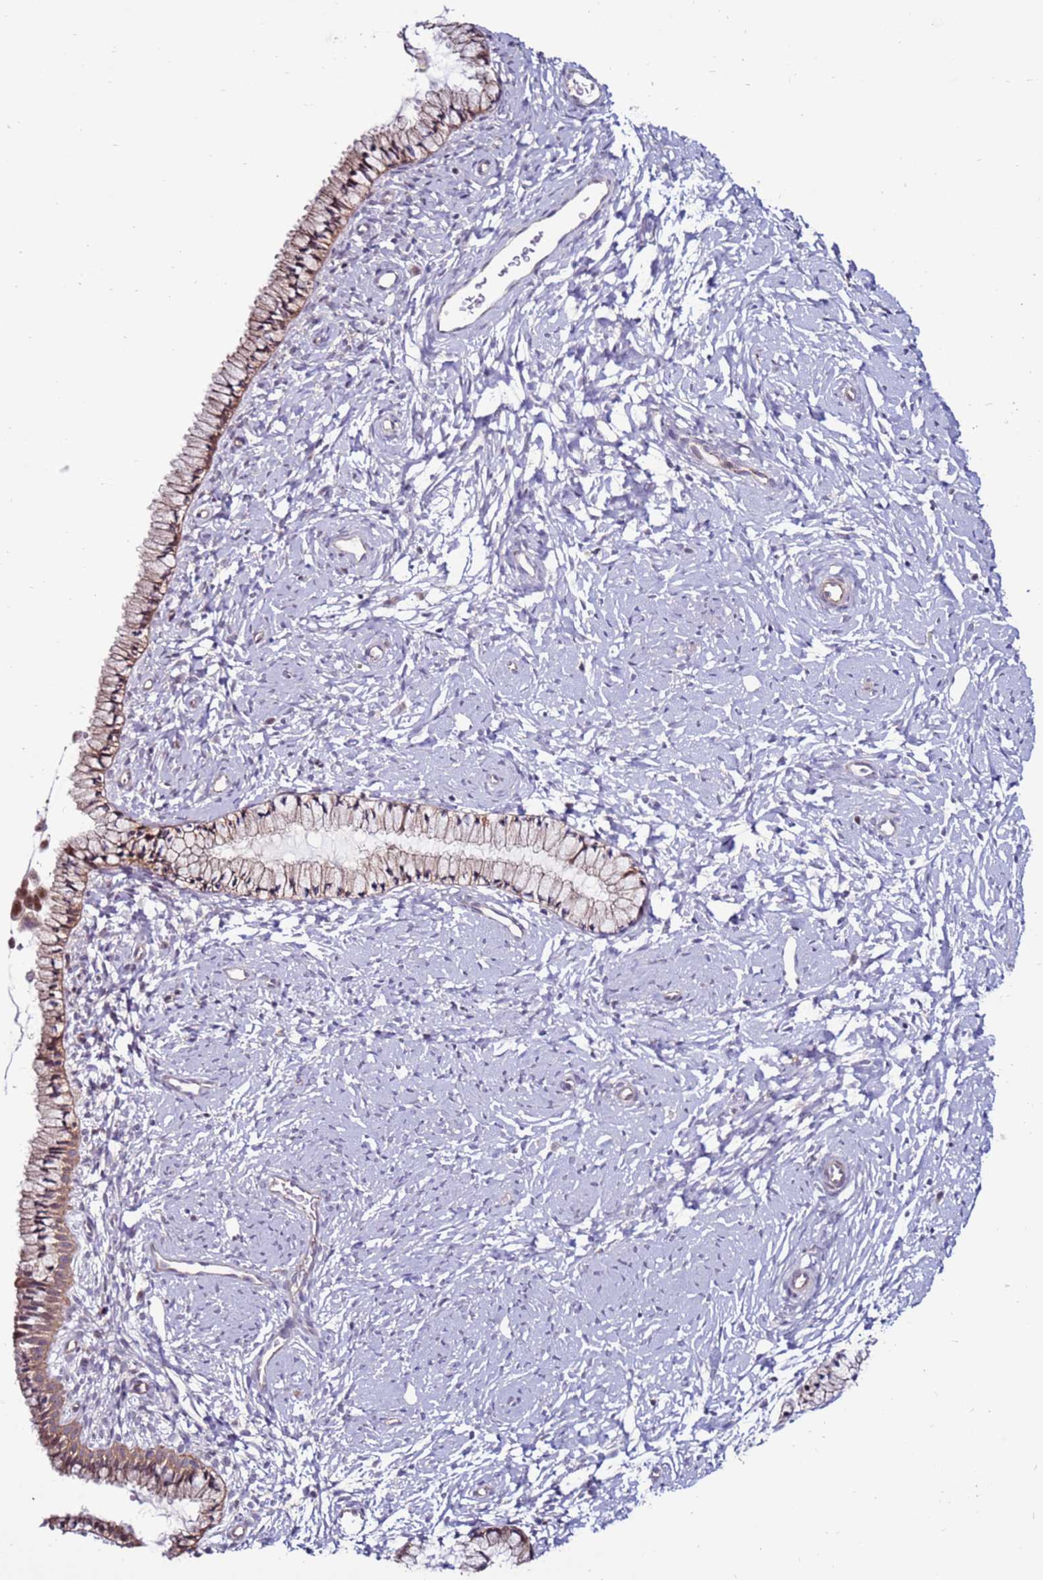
{"staining": {"intensity": "moderate", "quantity": ">75%", "location": "cytoplasmic/membranous,nuclear"}, "tissue": "cervix", "cell_type": "Glandular cells", "image_type": "normal", "snomed": [{"axis": "morphology", "description": "Normal tissue, NOS"}, {"axis": "topography", "description": "Cervix"}], "caption": "IHC histopathology image of benign cervix stained for a protein (brown), which demonstrates medium levels of moderate cytoplasmic/membranous,nuclear staining in about >75% of glandular cells.", "gene": "KPNA4", "patient": {"sex": "female", "age": 33}}